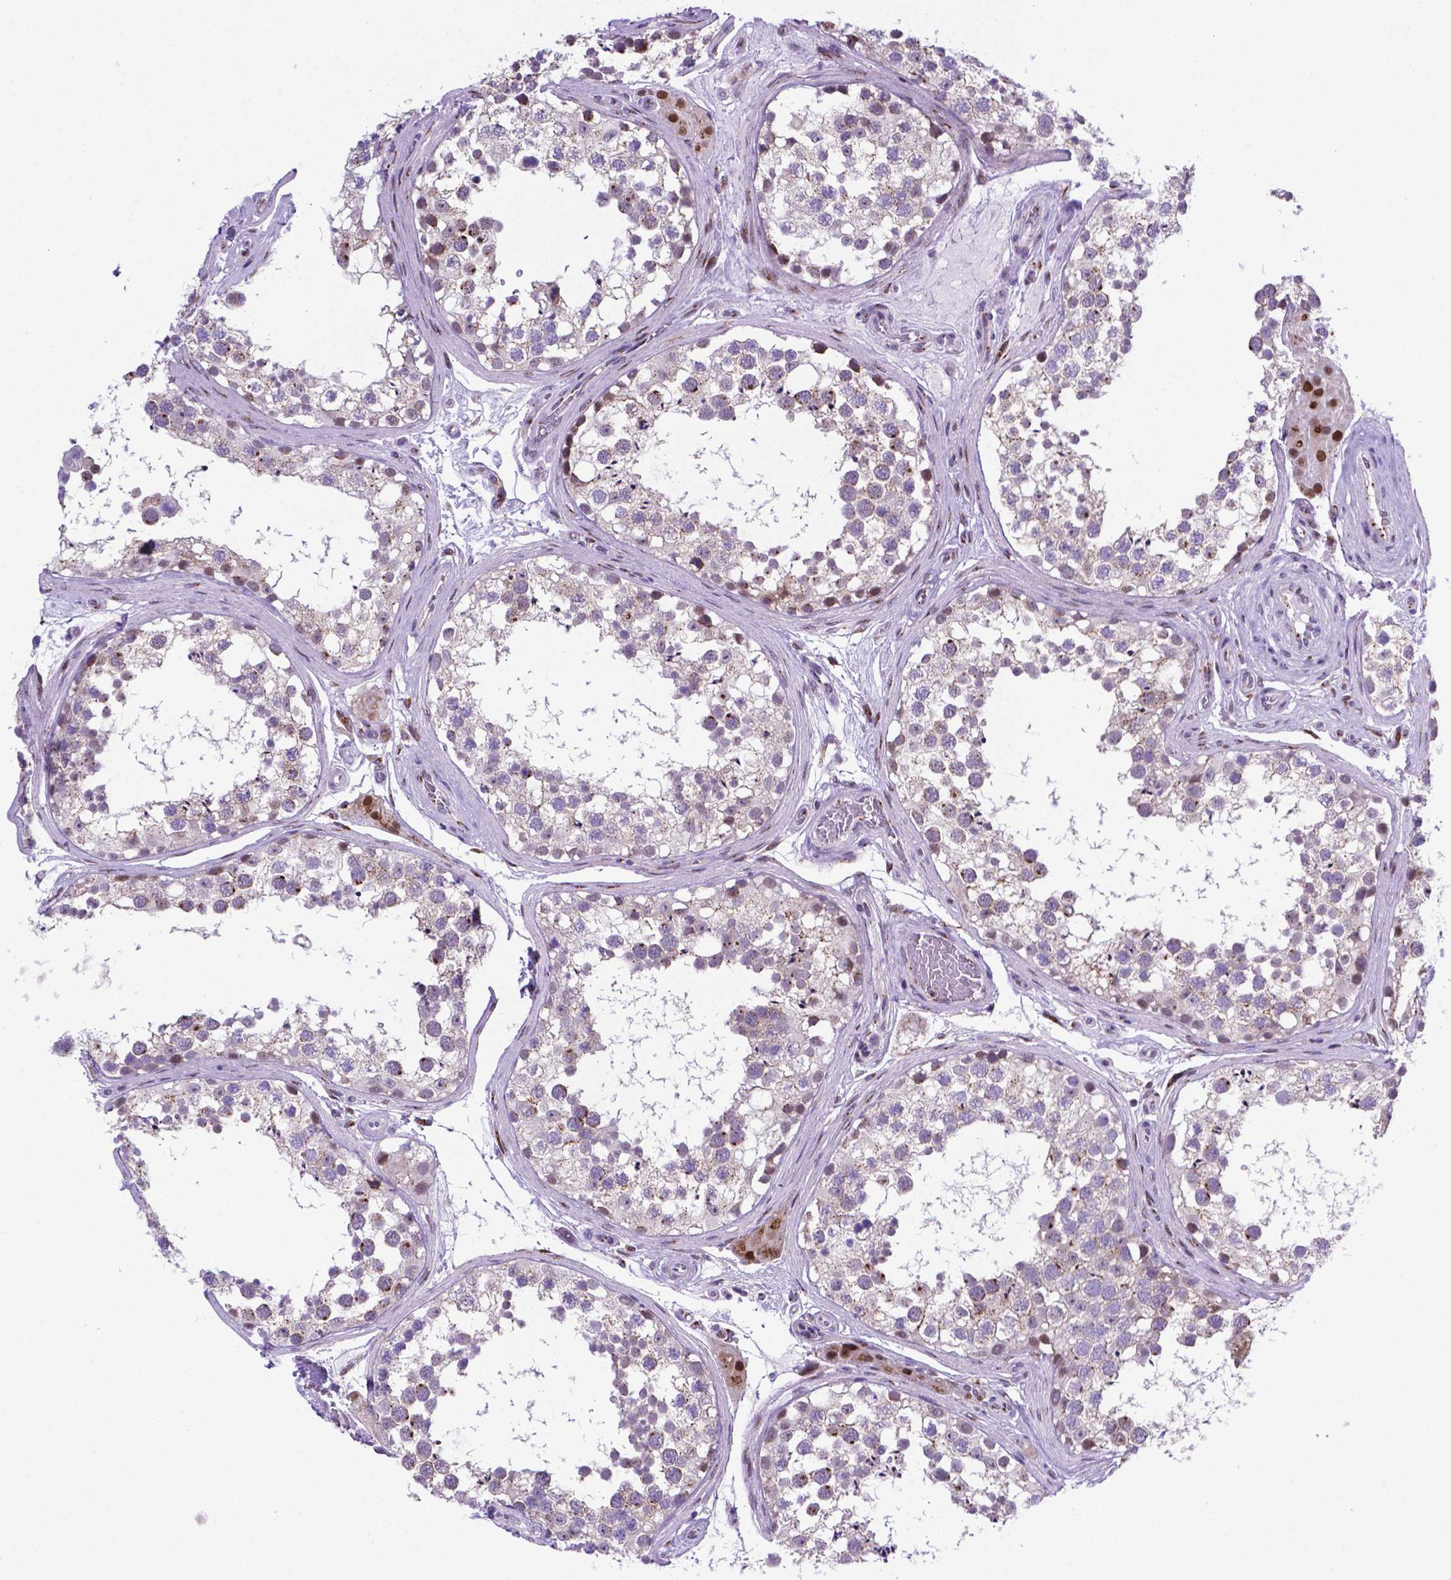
{"staining": {"intensity": "moderate", "quantity": "<25%", "location": "cytoplasmic/membranous"}, "tissue": "testis", "cell_type": "Cells in seminiferous ducts", "image_type": "normal", "snomed": [{"axis": "morphology", "description": "Normal tissue, NOS"}, {"axis": "morphology", "description": "Seminoma, NOS"}, {"axis": "topography", "description": "Testis"}], "caption": "The histopathology image exhibits immunohistochemical staining of normal testis. There is moderate cytoplasmic/membranous staining is seen in about <25% of cells in seminiferous ducts.", "gene": "MRPL10", "patient": {"sex": "male", "age": 65}}